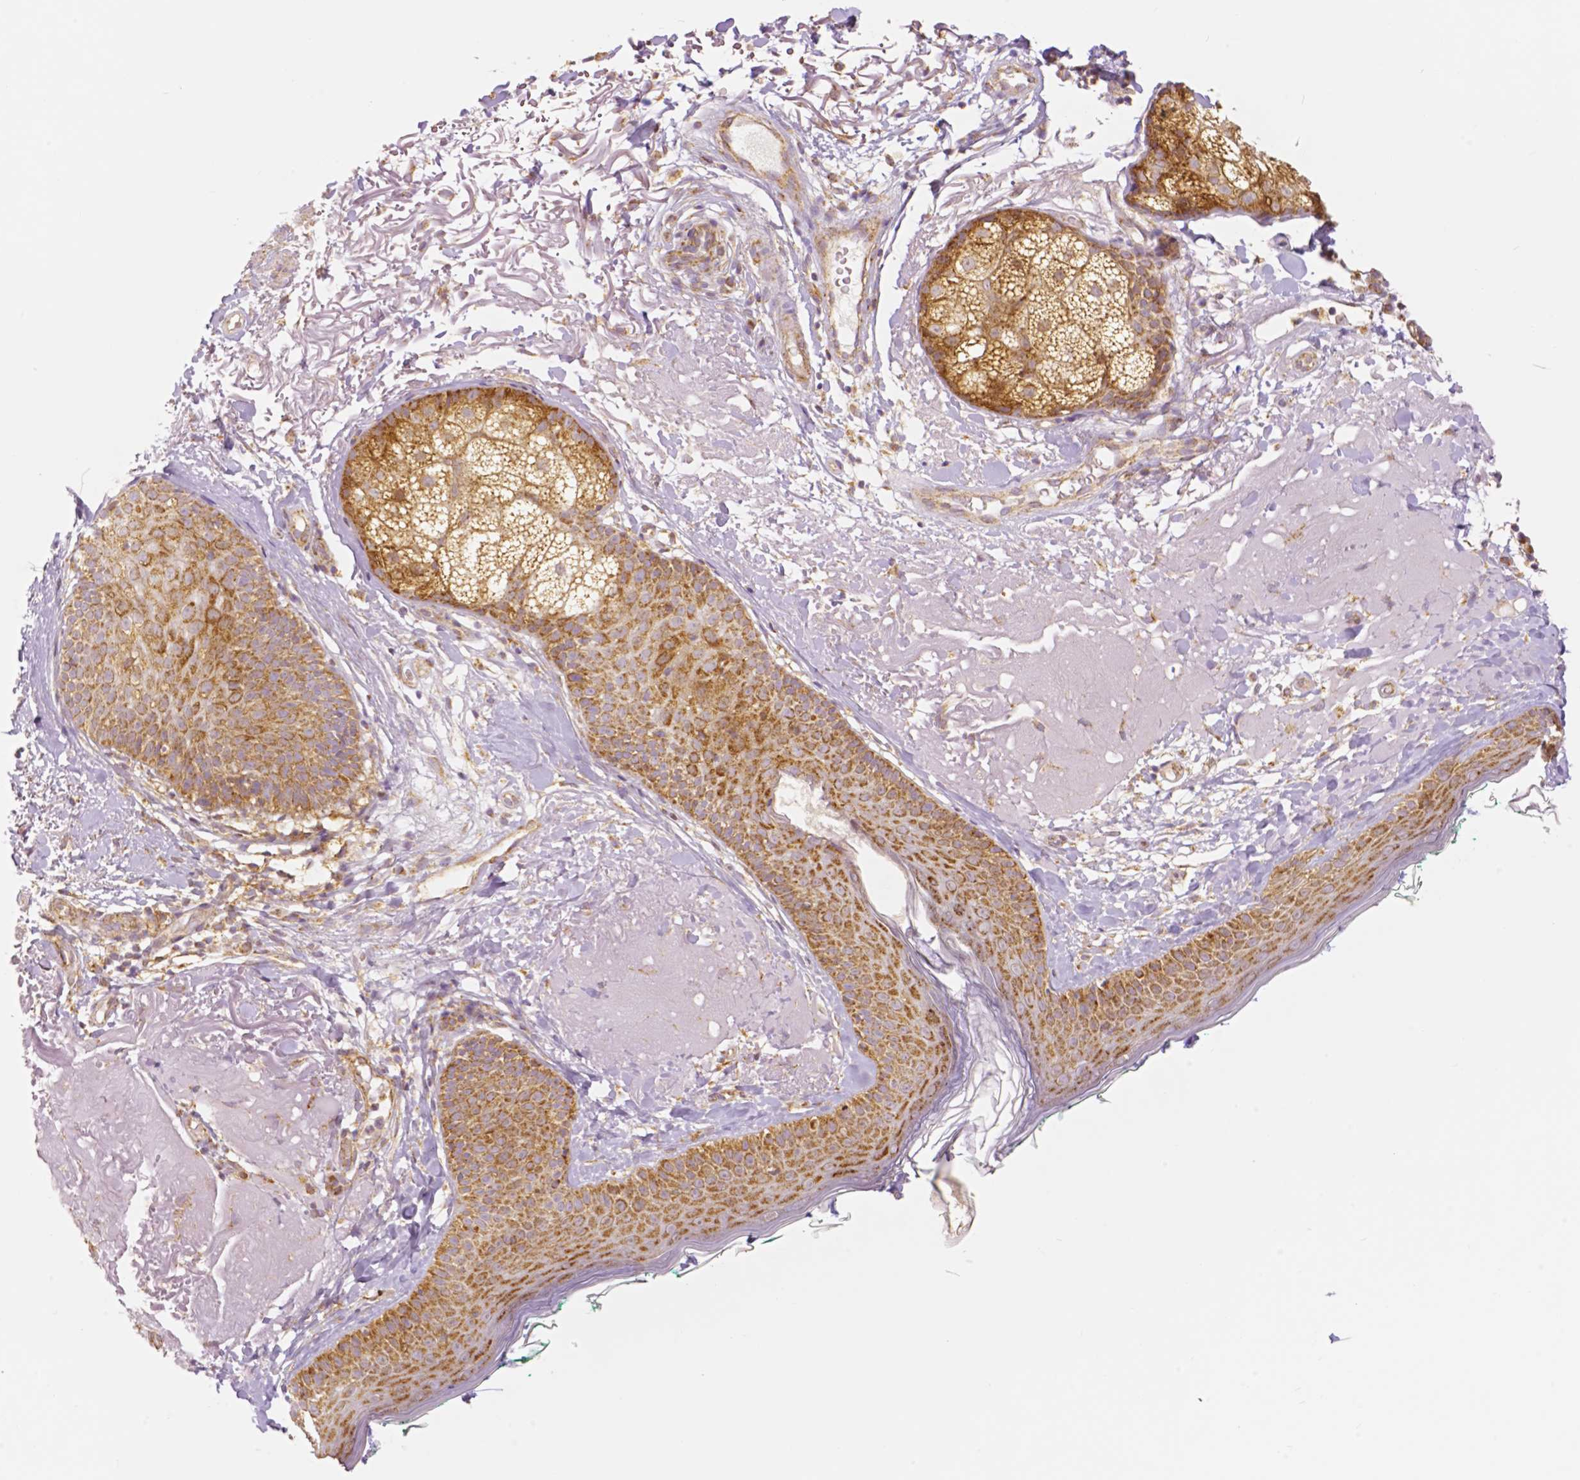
{"staining": {"intensity": "moderate", "quantity": "<25%", "location": "cytoplasmic/membranous"}, "tissue": "skin", "cell_type": "Fibroblasts", "image_type": "normal", "snomed": [{"axis": "morphology", "description": "Normal tissue, NOS"}, {"axis": "topography", "description": "Skin"}], "caption": "This photomicrograph exhibits immunohistochemistry (IHC) staining of benign skin, with low moderate cytoplasmic/membranous positivity in about <25% of fibroblasts.", "gene": "RHOT1", "patient": {"sex": "male", "age": 73}}